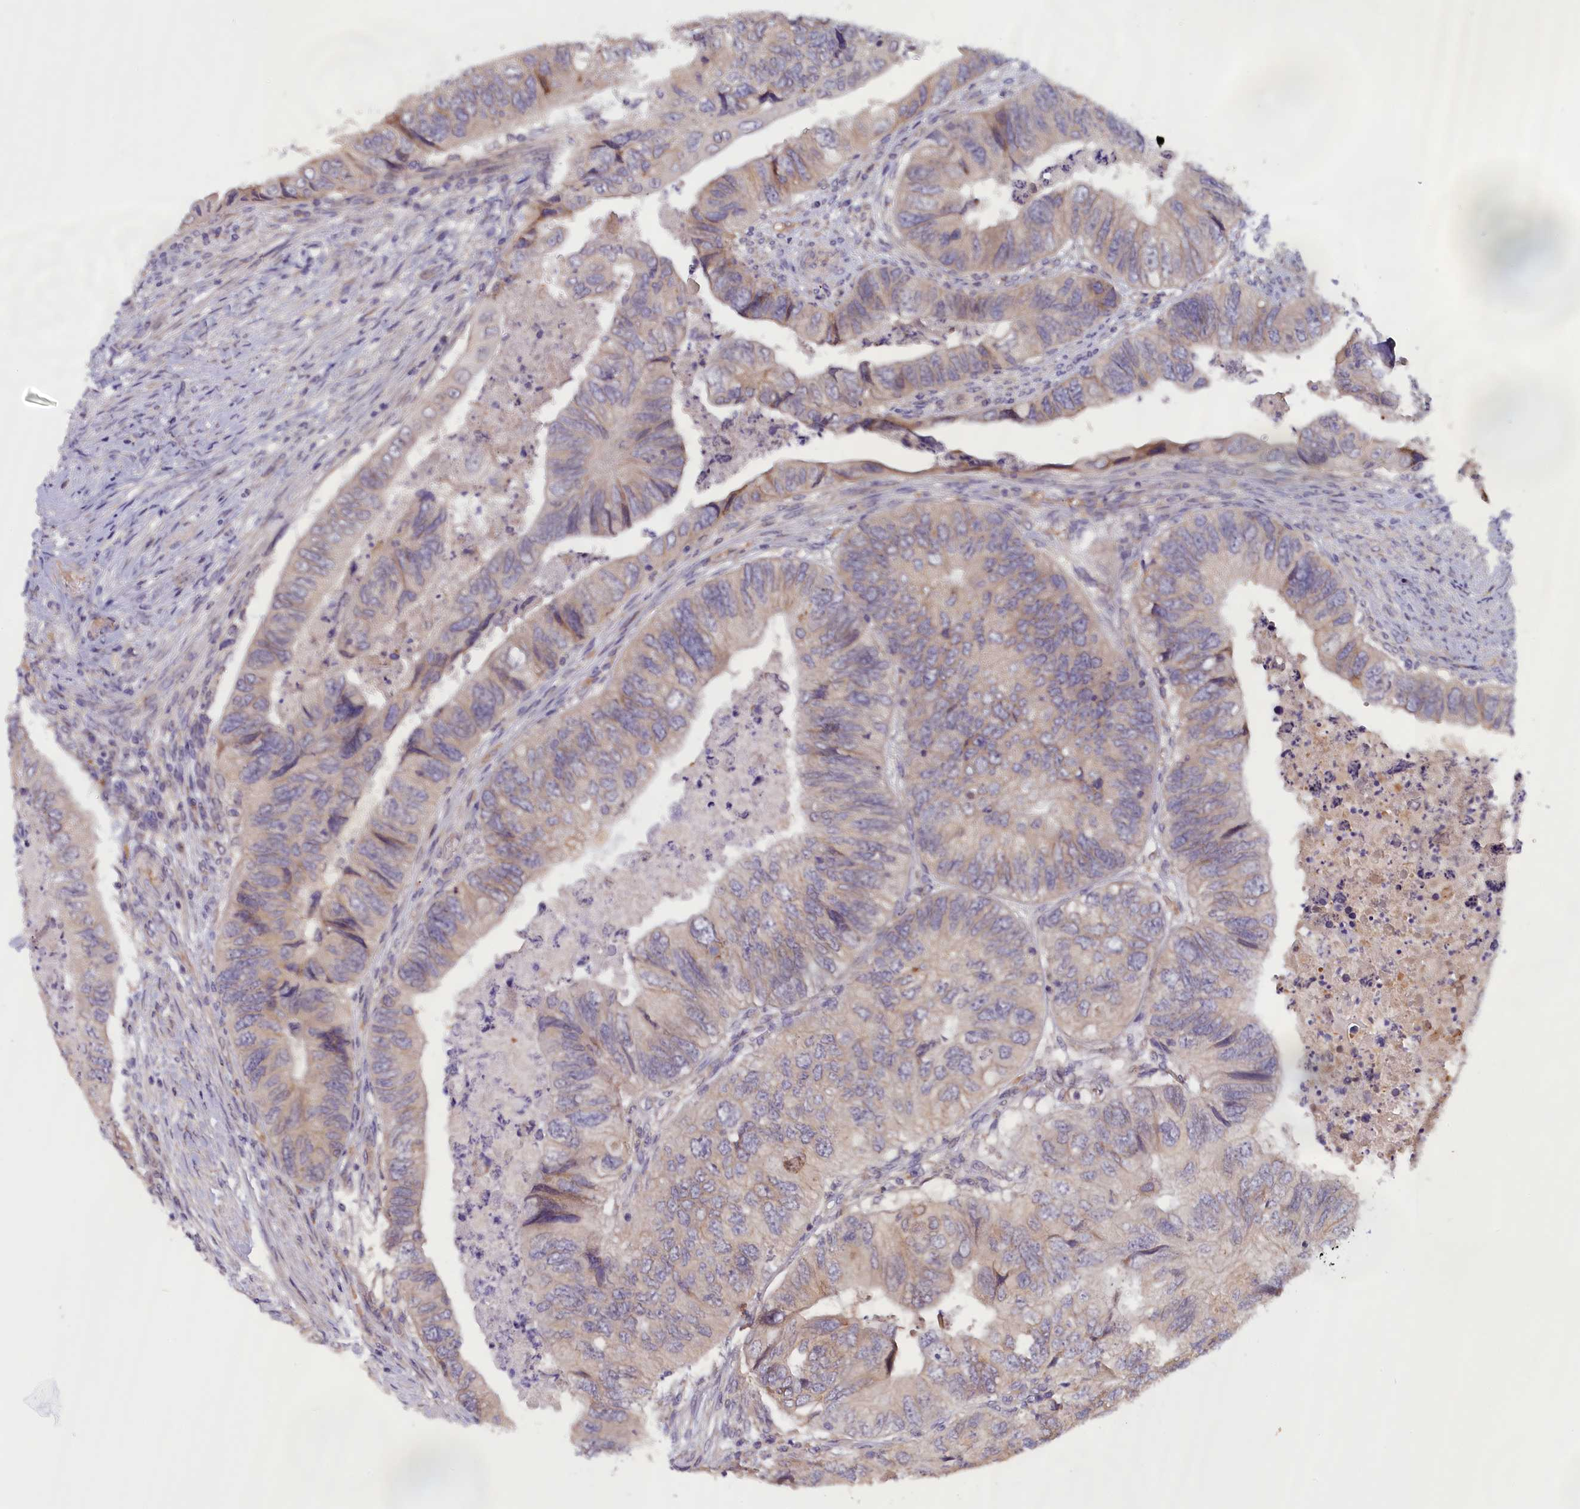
{"staining": {"intensity": "weak", "quantity": "<25%", "location": "cytoplasmic/membranous"}, "tissue": "colorectal cancer", "cell_type": "Tumor cells", "image_type": "cancer", "snomed": [{"axis": "morphology", "description": "Adenocarcinoma, NOS"}, {"axis": "topography", "description": "Rectum"}], "caption": "Colorectal cancer (adenocarcinoma) was stained to show a protein in brown. There is no significant staining in tumor cells. Nuclei are stained in blue.", "gene": "IGFALS", "patient": {"sex": "male", "age": 63}}